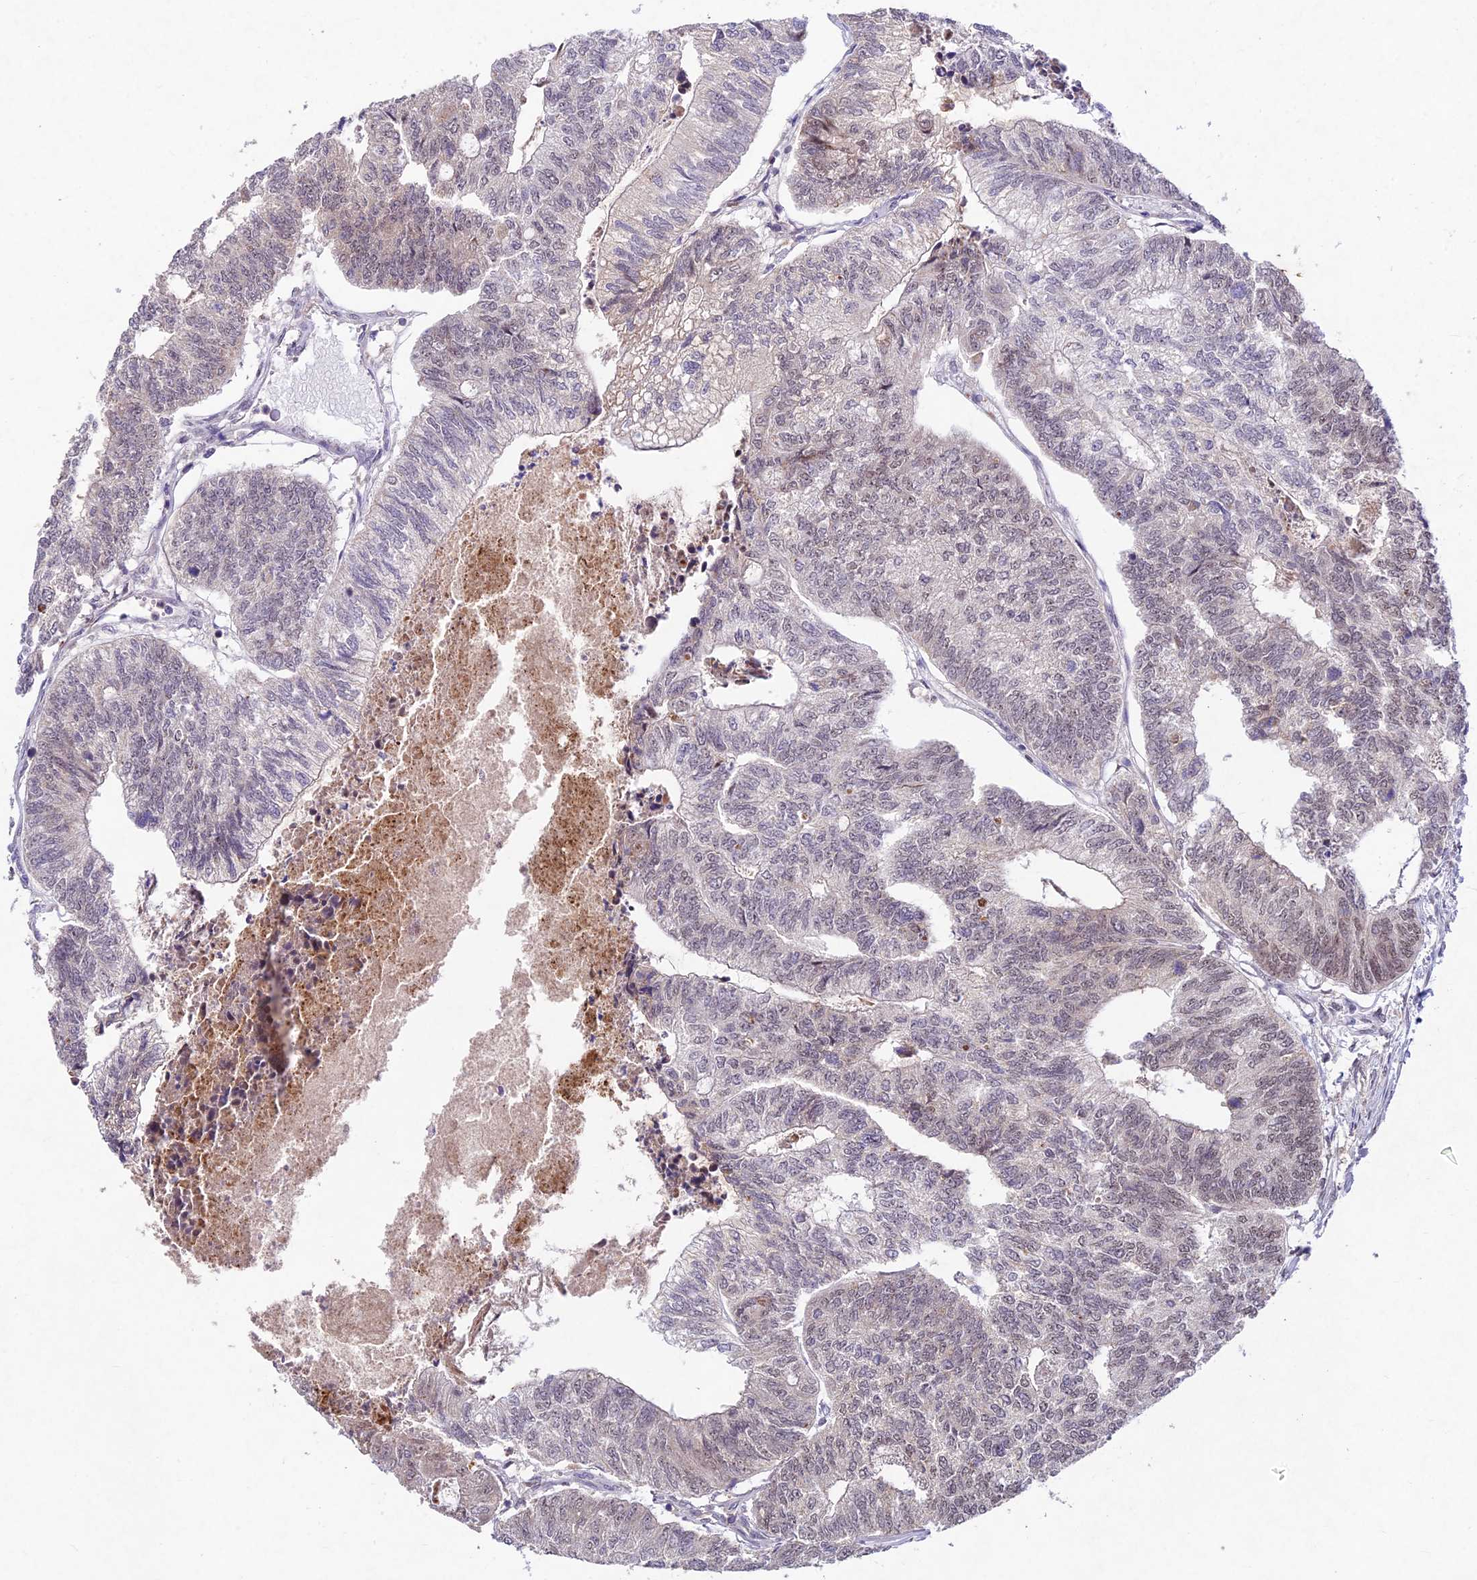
{"staining": {"intensity": "weak", "quantity": "<25%", "location": "nuclear"}, "tissue": "colorectal cancer", "cell_type": "Tumor cells", "image_type": "cancer", "snomed": [{"axis": "morphology", "description": "Adenocarcinoma, NOS"}, {"axis": "topography", "description": "Colon"}], "caption": "High magnification brightfield microscopy of colorectal adenocarcinoma stained with DAB (3,3'-diaminobenzidine) (brown) and counterstained with hematoxylin (blue): tumor cells show no significant positivity.", "gene": "RAVER1", "patient": {"sex": "female", "age": 67}}